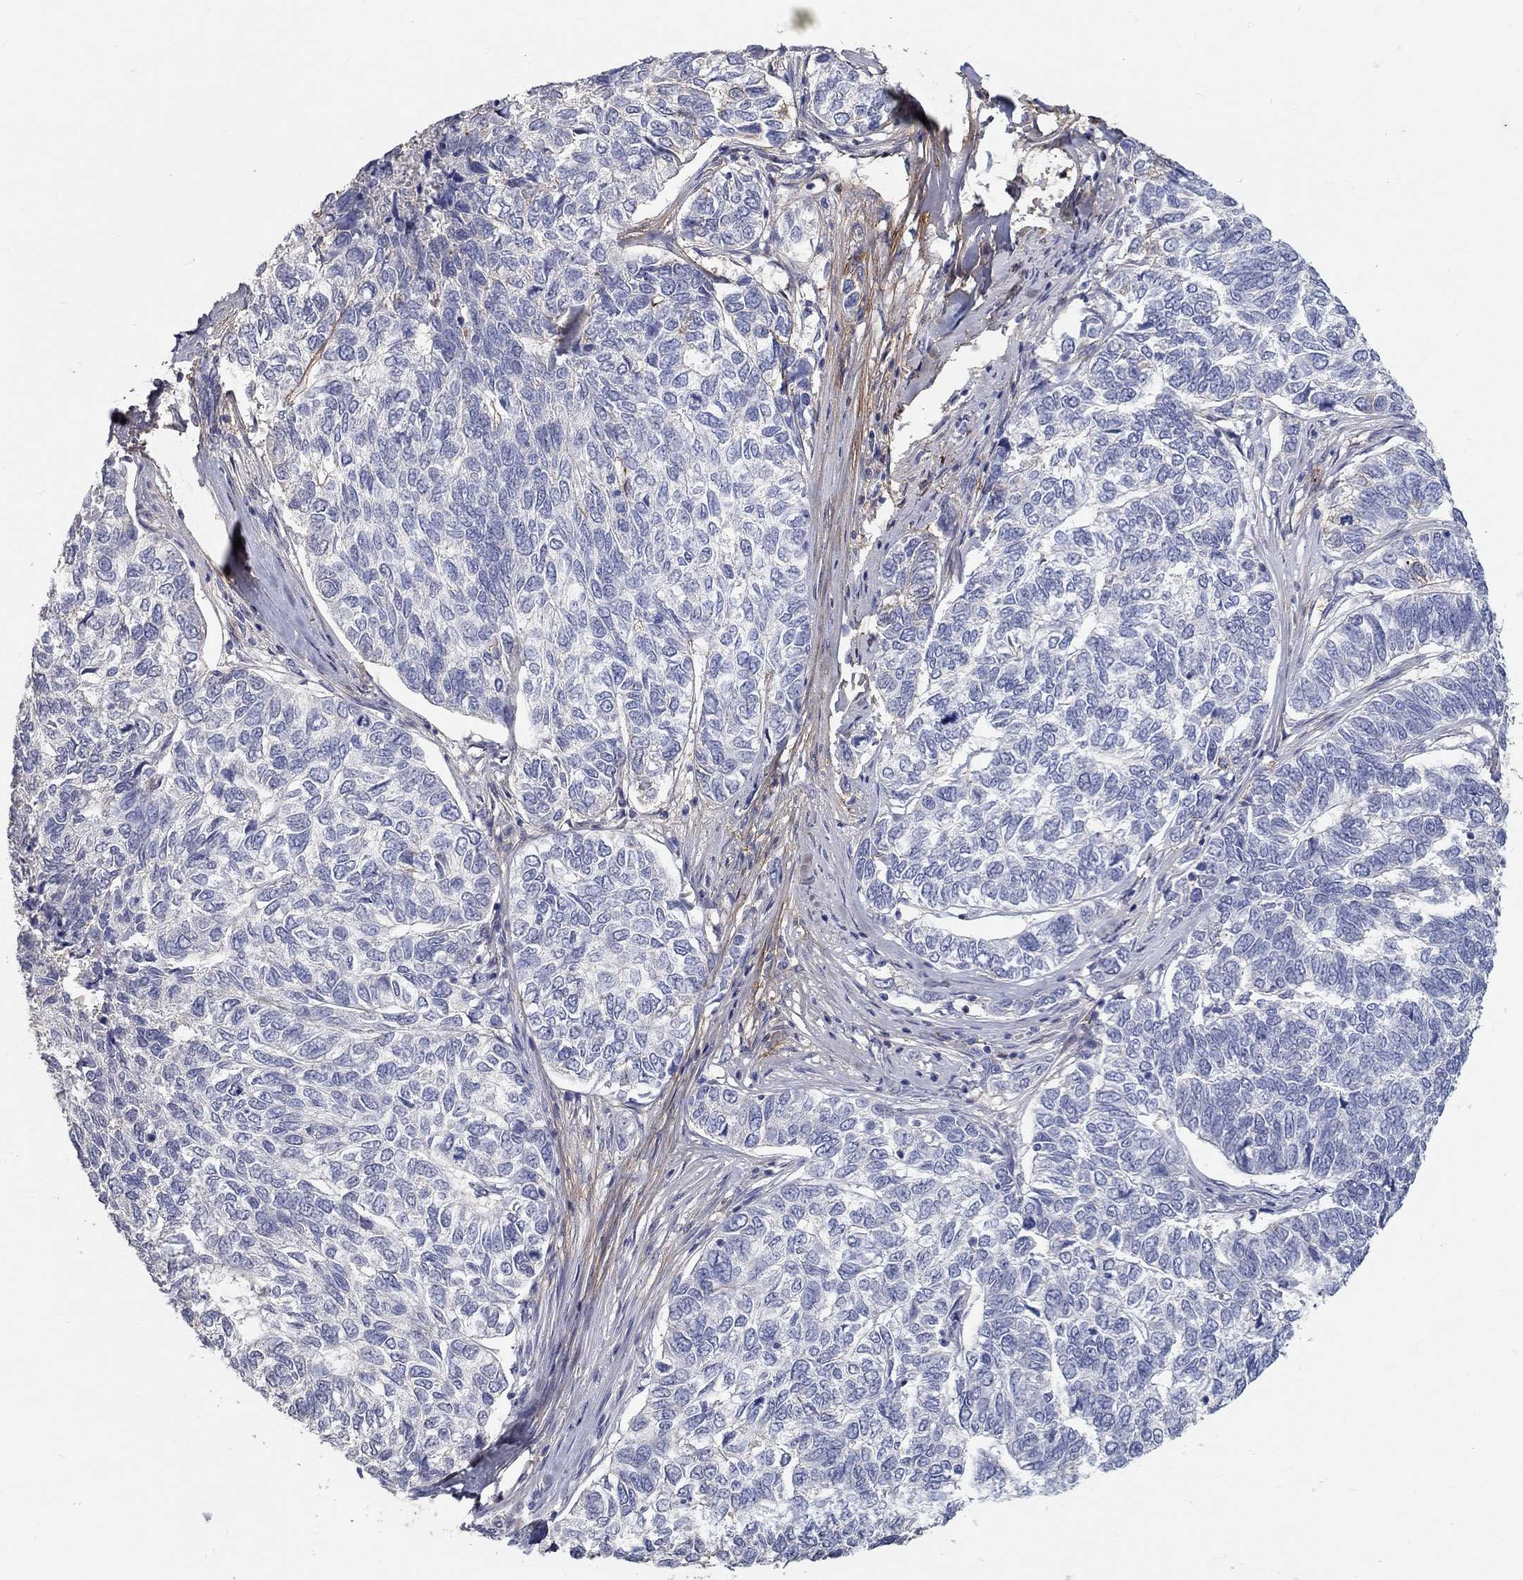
{"staining": {"intensity": "moderate", "quantity": "<25%", "location": "cytoplasmic/membranous"}, "tissue": "skin cancer", "cell_type": "Tumor cells", "image_type": "cancer", "snomed": [{"axis": "morphology", "description": "Basal cell carcinoma"}, {"axis": "topography", "description": "Skin"}], "caption": "Brown immunohistochemical staining in human skin basal cell carcinoma exhibits moderate cytoplasmic/membranous positivity in approximately <25% of tumor cells. The staining was performed using DAB (3,3'-diaminobenzidine) to visualize the protein expression in brown, while the nuclei were stained in blue with hematoxylin (Magnification: 20x).", "gene": "FGF2", "patient": {"sex": "female", "age": 65}}